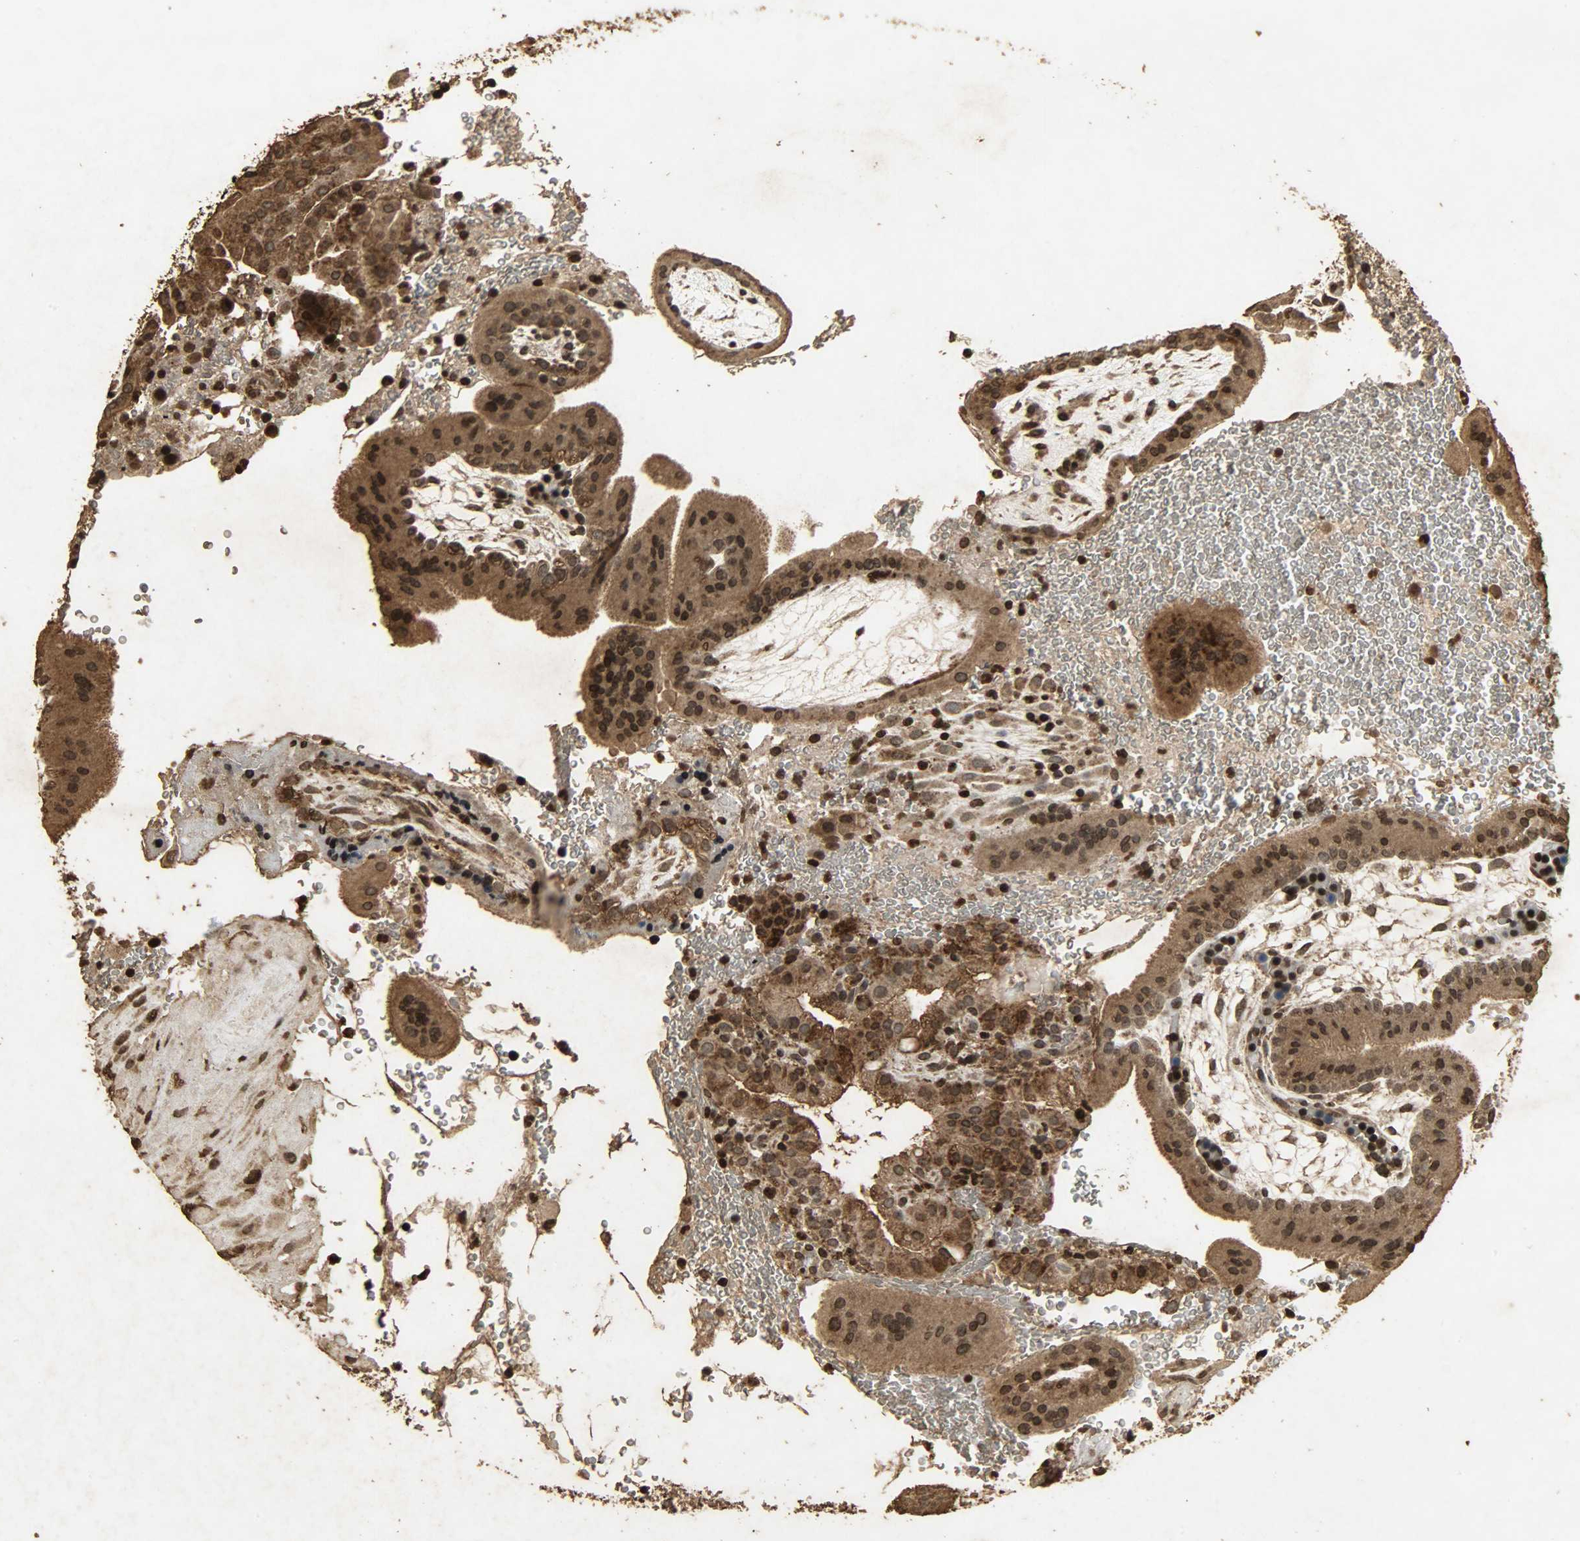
{"staining": {"intensity": "strong", "quantity": ">75%", "location": "cytoplasmic/membranous,nuclear"}, "tissue": "placenta", "cell_type": "Decidual cells", "image_type": "normal", "snomed": [{"axis": "morphology", "description": "Normal tissue, NOS"}, {"axis": "topography", "description": "Placenta"}], "caption": "This is a histology image of immunohistochemistry (IHC) staining of benign placenta, which shows strong expression in the cytoplasmic/membranous,nuclear of decidual cells.", "gene": "PPP3R1", "patient": {"sex": "female", "age": 19}}